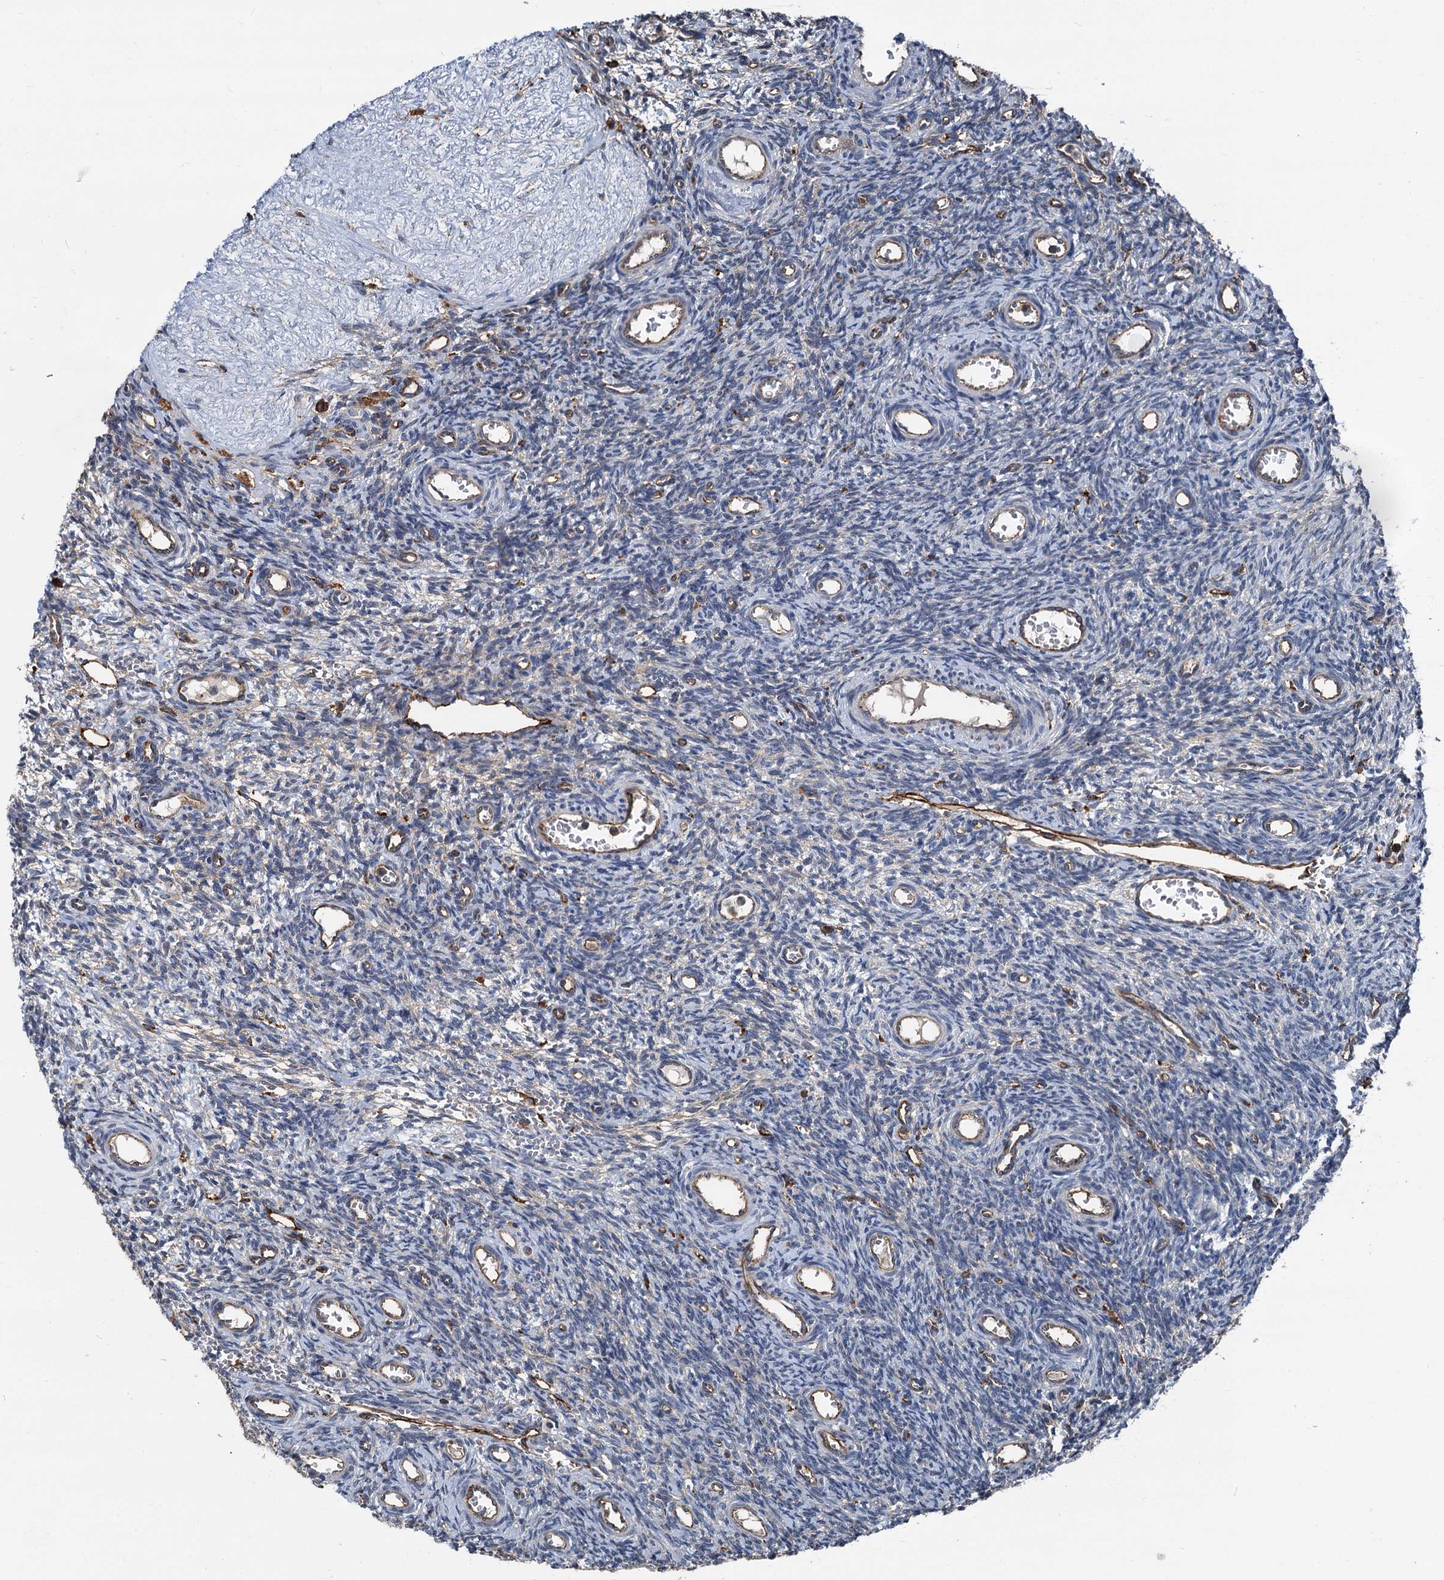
{"staining": {"intensity": "negative", "quantity": "none", "location": "none"}, "tissue": "ovary", "cell_type": "Ovarian stroma cells", "image_type": "normal", "snomed": [{"axis": "morphology", "description": "Normal tissue, NOS"}, {"axis": "topography", "description": "Ovary"}], "caption": "A high-resolution photomicrograph shows immunohistochemistry staining of normal ovary, which exhibits no significant expression in ovarian stroma cells. (DAB immunohistochemistry (IHC) with hematoxylin counter stain).", "gene": "PLEKHO2", "patient": {"sex": "female", "age": 39}}